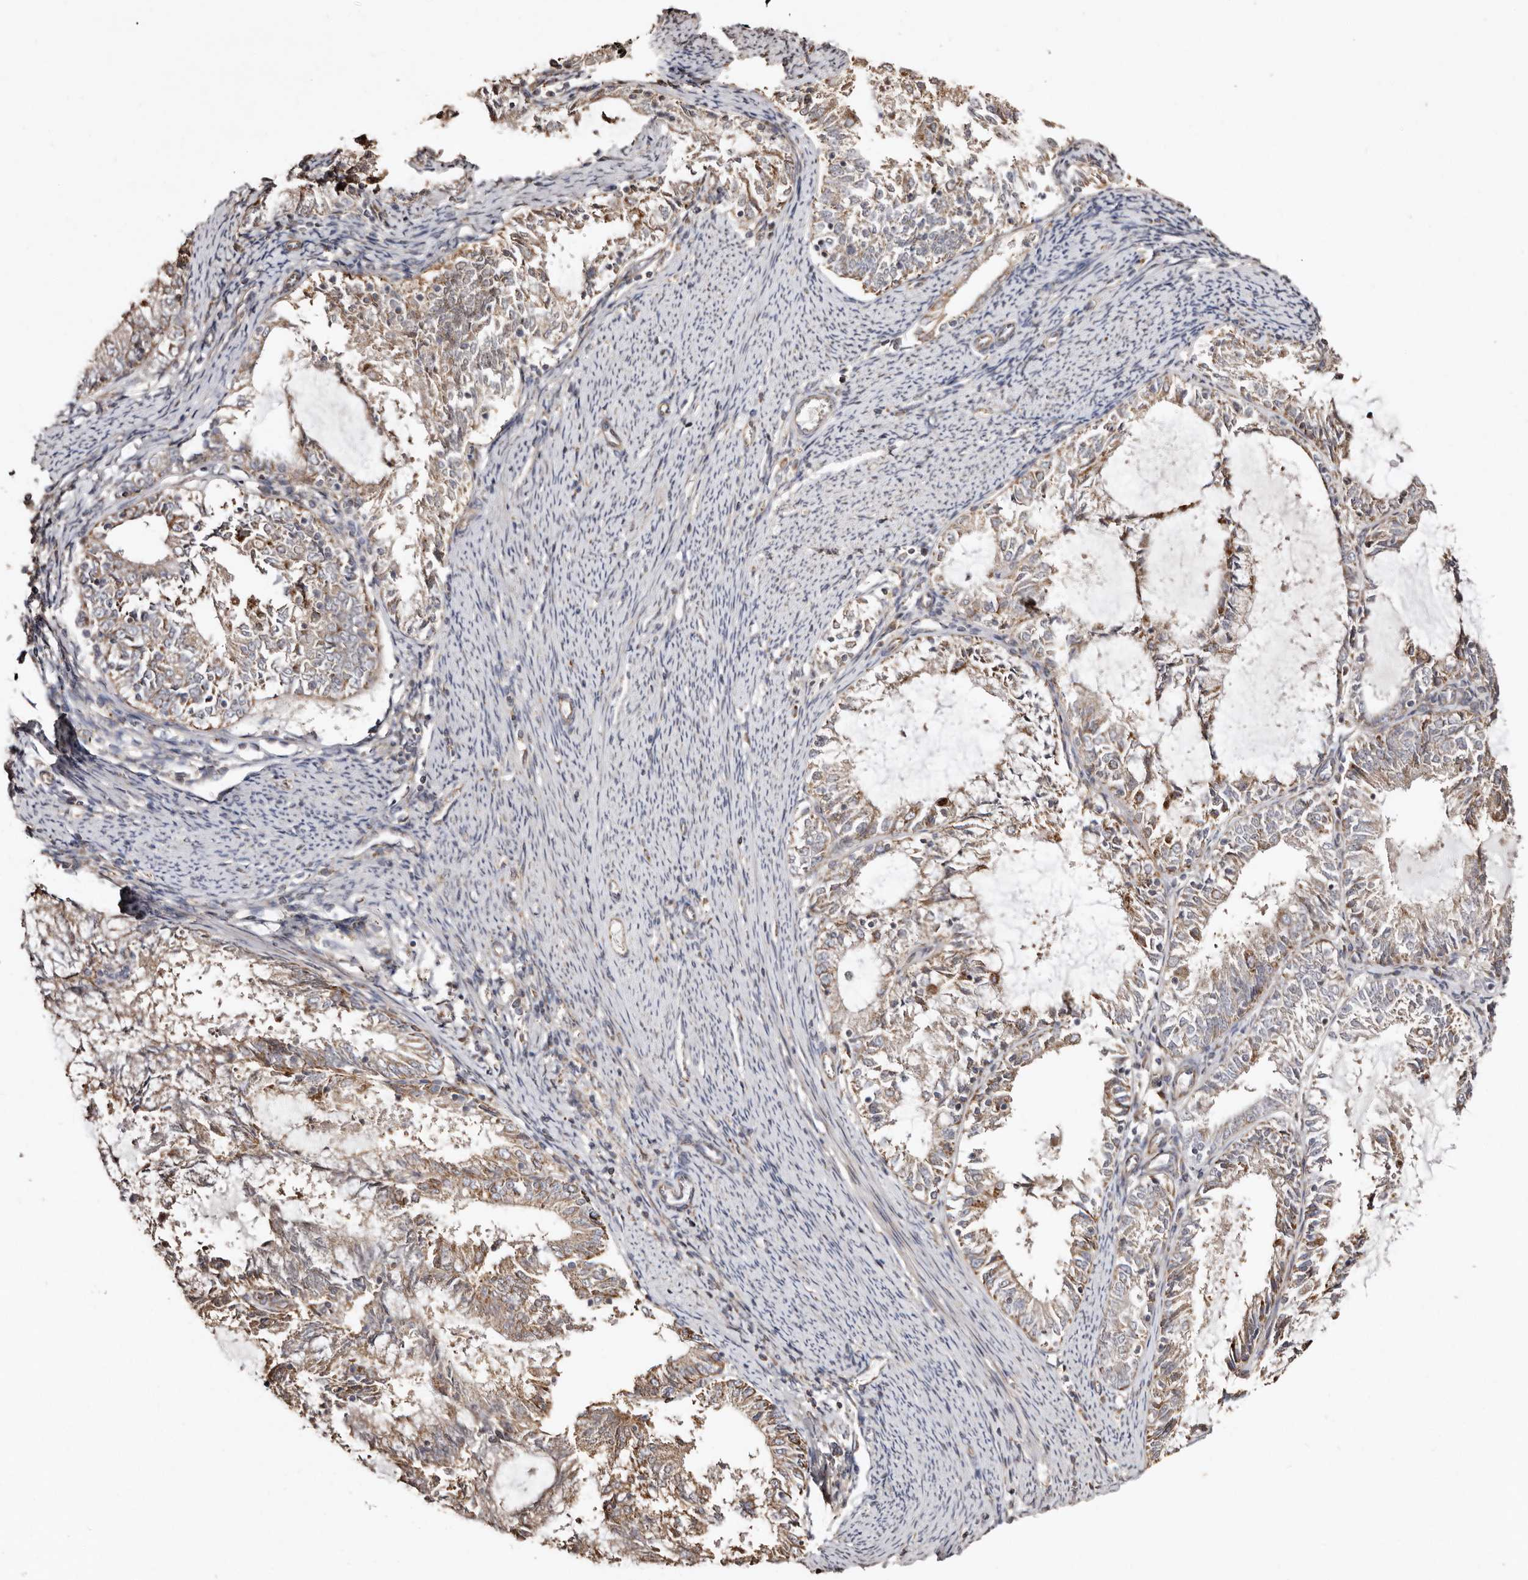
{"staining": {"intensity": "moderate", "quantity": ">75%", "location": "cytoplasmic/membranous"}, "tissue": "endometrial cancer", "cell_type": "Tumor cells", "image_type": "cancer", "snomed": [{"axis": "morphology", "description": "Adenocarcinoma, NOS"}, {"axis": "topography", "description": "Endometrium"}], "caption": "Immunohistochemical staining of human endometrial adenocarcinoma displays medium levels of moderate cytoplasmic/membranous expression in about >75% of tumor cells. The protein is shown in brown color, while the nuclei are stained blue.", "gene": "MACC1", "patient": {"sex": "female", "age": 57}}